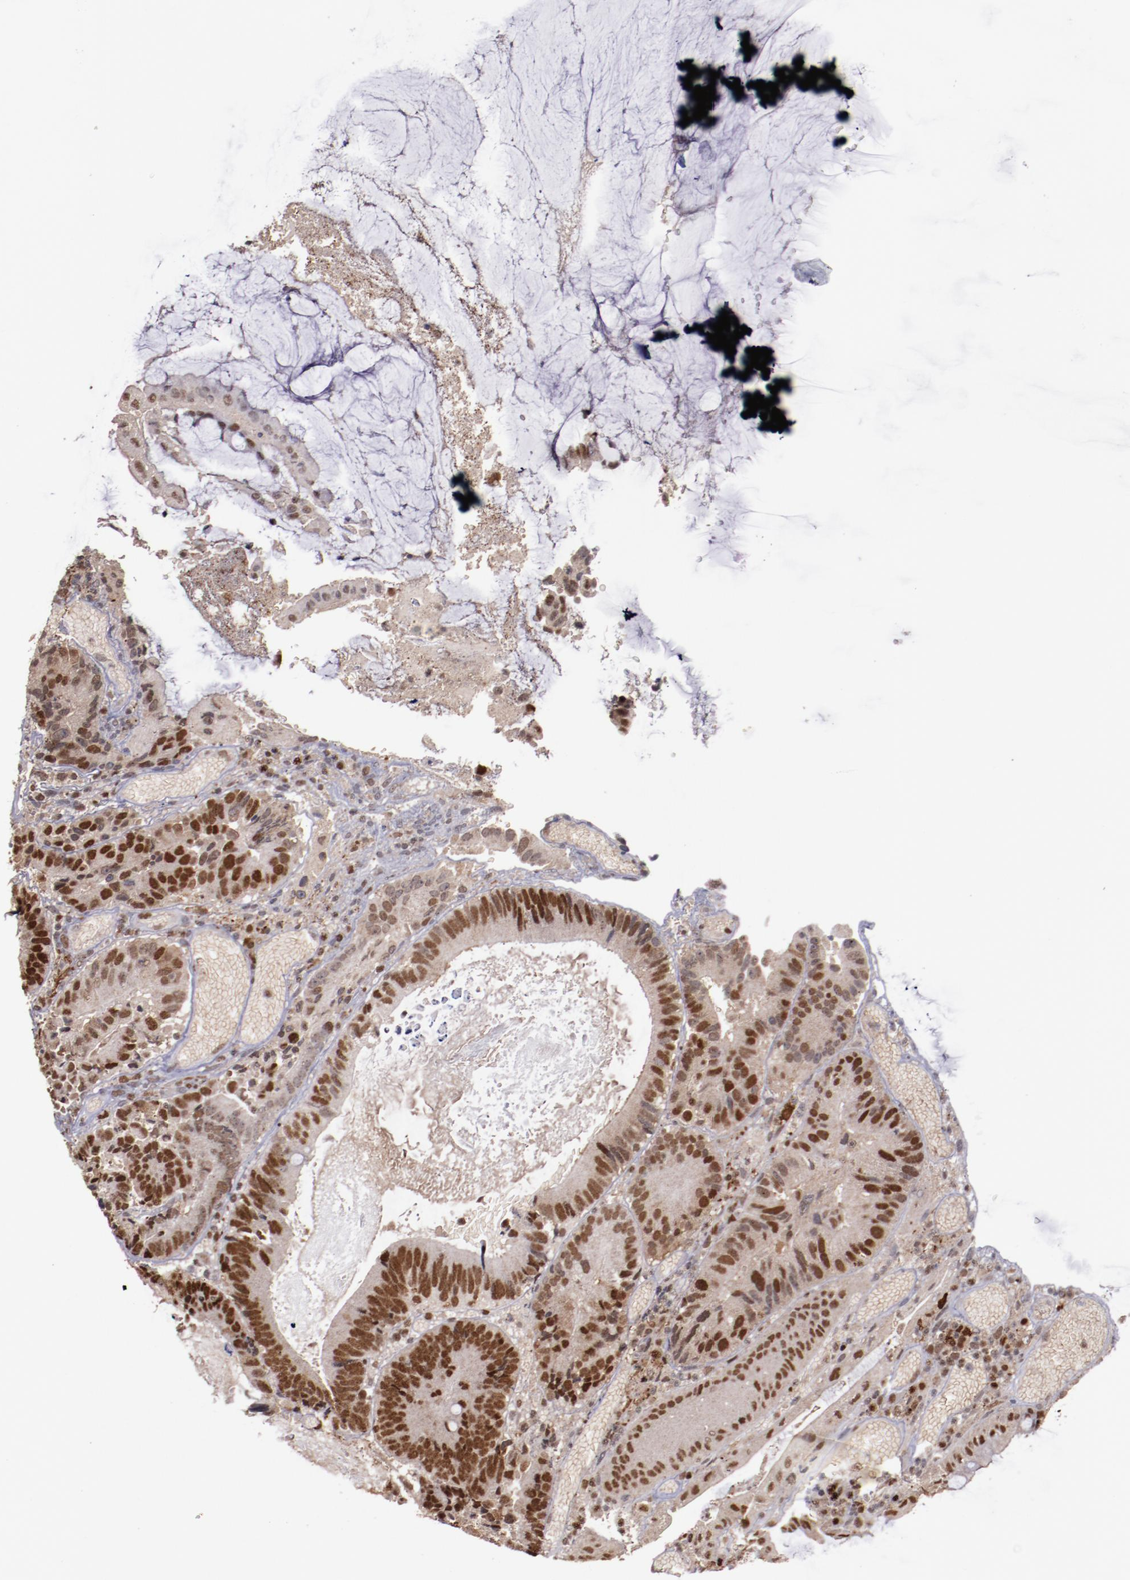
{"staining": {"intensity": "strong", "quantity": ">75%", "location": "nuclear"}, "tissue": "colorectal cancer", "cell_type": "Tumor cells", "image_type": "cancer", "snomed": [{"axis": "morphology", "description": "Normal tissue, NOS"}, {"axis": "morphology", "description": "Adenocarcinoma, NOS"}, {"axis": "topography", "description": "Colon"}], "caption": "Protein expression by immunohistochemistry reveals strong nuclear staining in approximately >75% of tumor cells in colorectal cancer.", "gene": "CHEK2", "patient": {"sex": "female", "age": 78}}